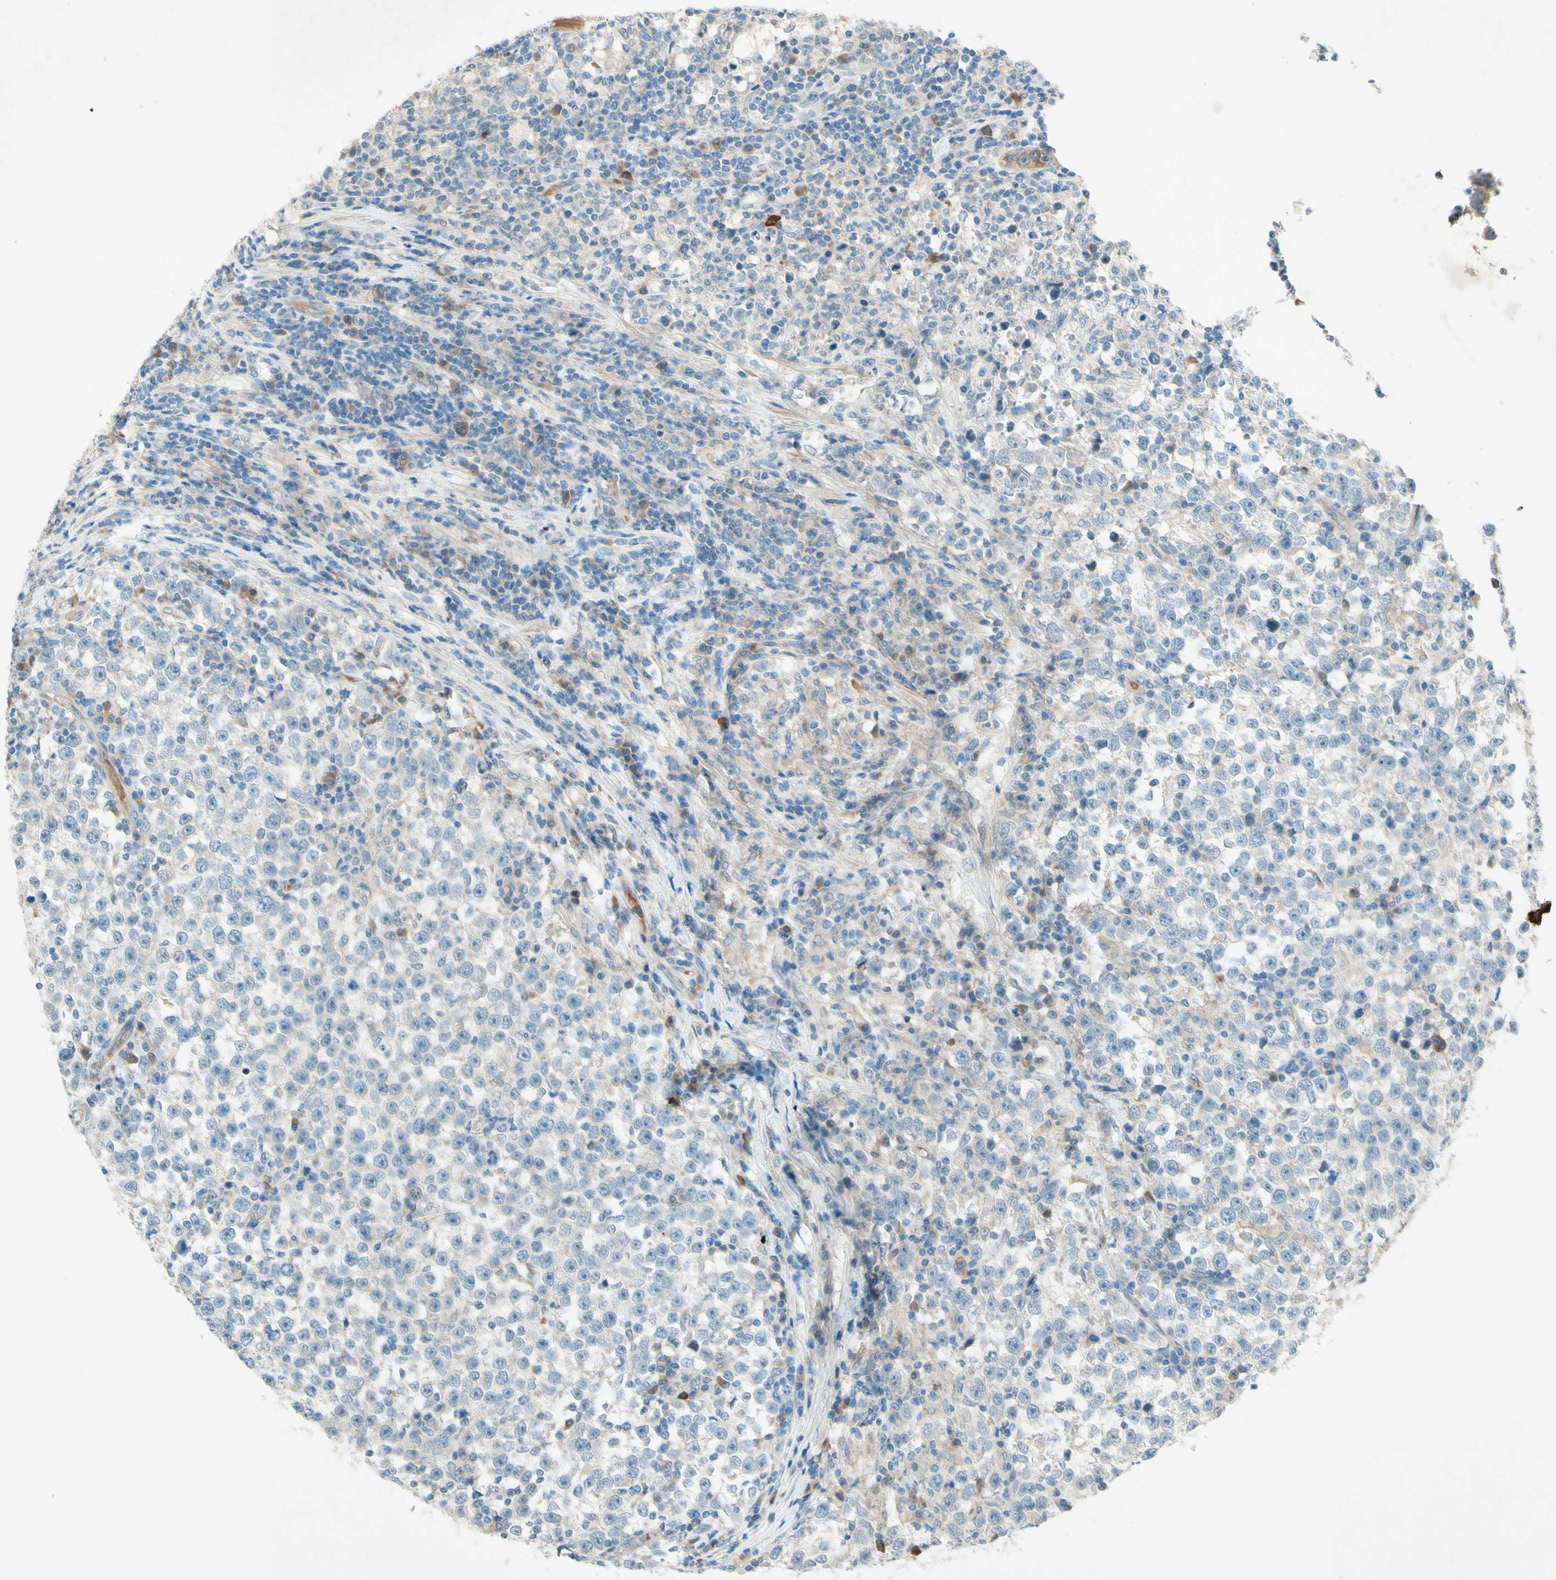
{"staining": {"intensity": "negative", "quantity": "none", "location": "none"}, "tissue": "testis cancer", "cell_type": "Tumor cells", "image_type": "cancer", "snomed": [{"axis": "morphology", "description": "Seminoma, NOS"}, {"axis": "topography", "description": "Testis"}], "caption": "This is a micrograph of IHC staining of testis cancer (seminoma), which shows no staining in tumor cells. (DAB IHC with hematoxylin counter stain).", "gene": "IL2", "patient": {"sex": "male", "age": 43}}